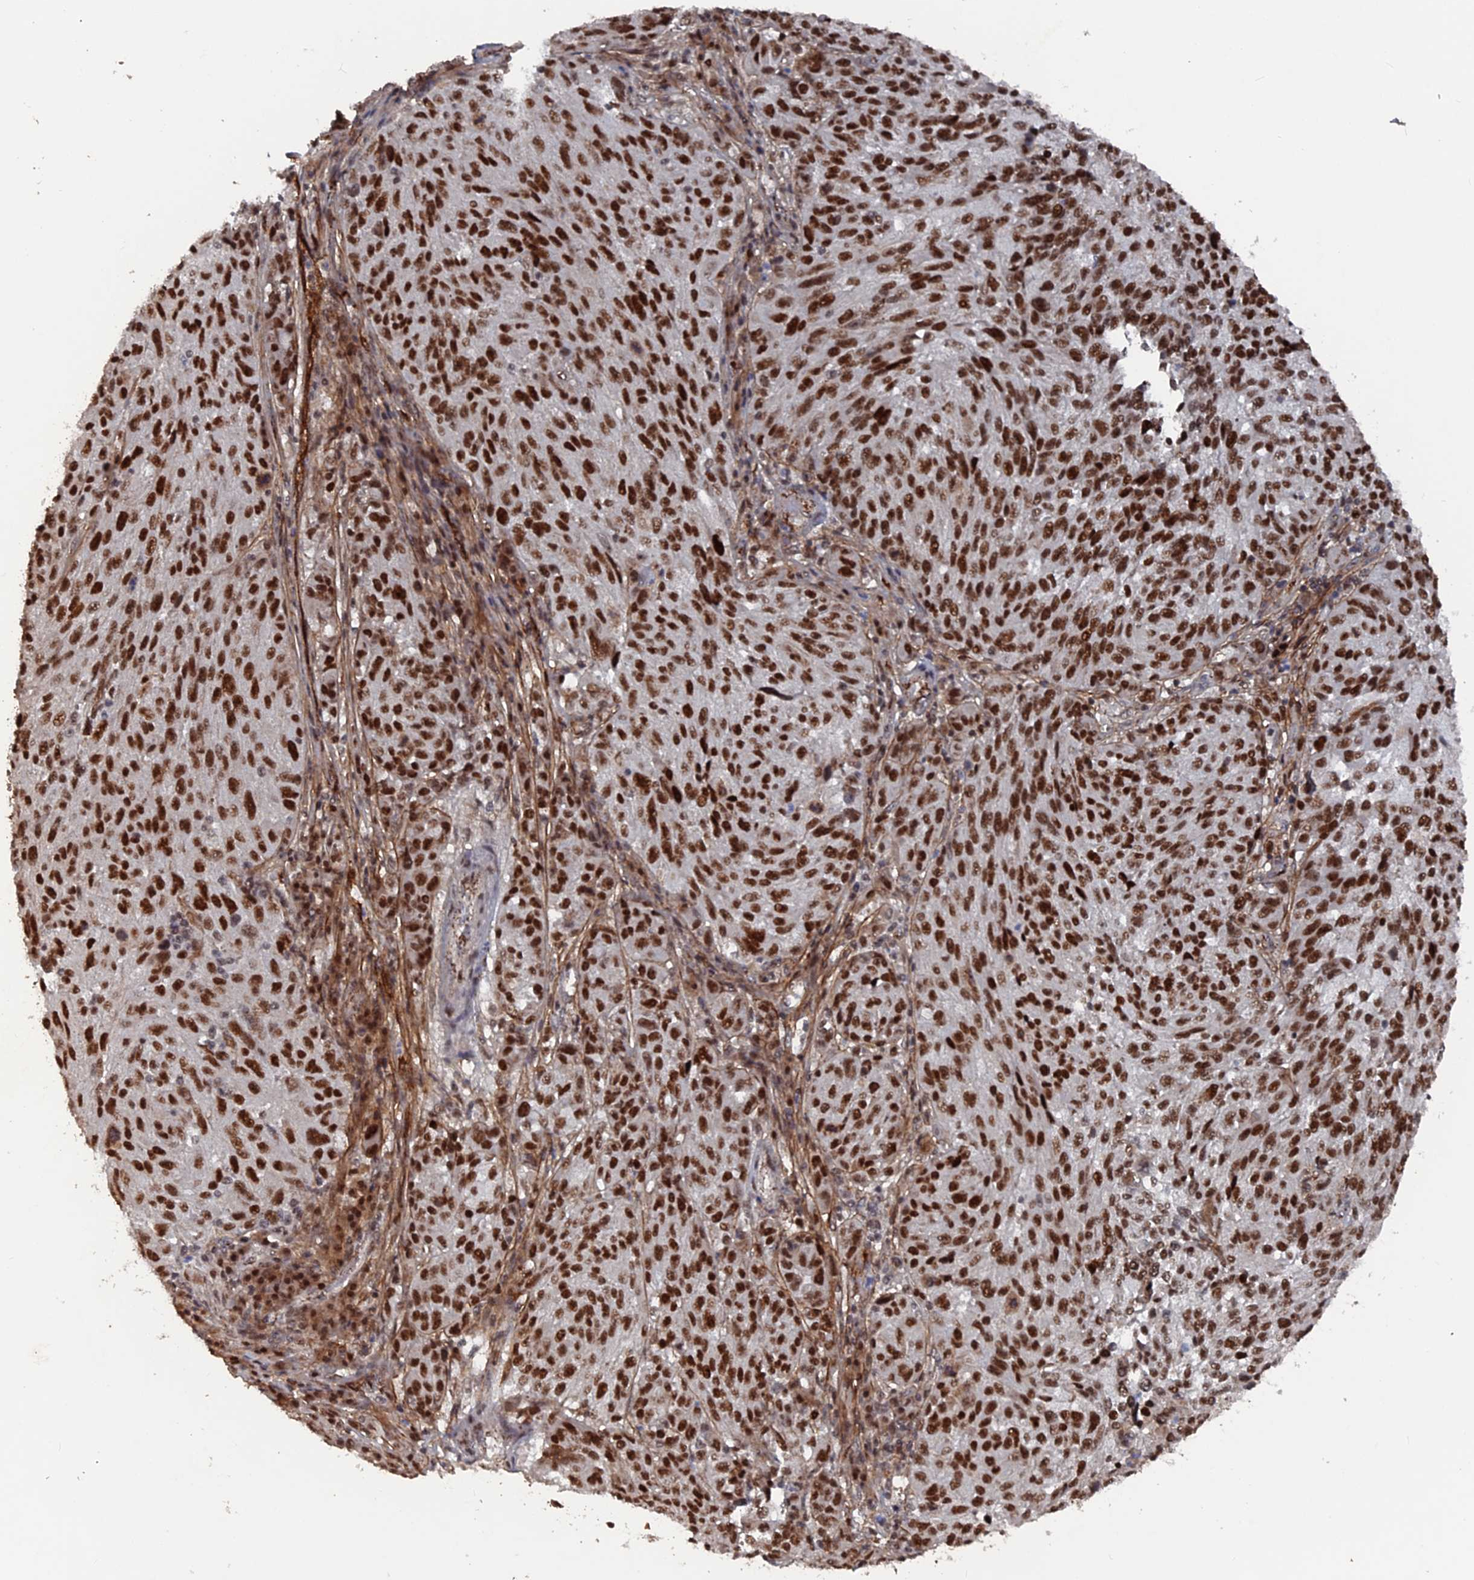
{"staining": {"intensity": "strong", "quantity": ">75%", "location": "nuclear"}, "tissue": "melanoma", "cell_type": "Tumor cells", "image_type": "cancer", "snomed": [{"axis": "morphology", "description": "Malignant melanoma, NOS"}, {"axis": "topography", "description": "Skin"}], "caption": "Malignant melanoma stained with DAB immunohistochemistry (IHC) displays high levels of strong nuclear expression in about >75% of tumor cells.", "gene": "SH3D21", "patient": {"sex": "male", "age": 53}}